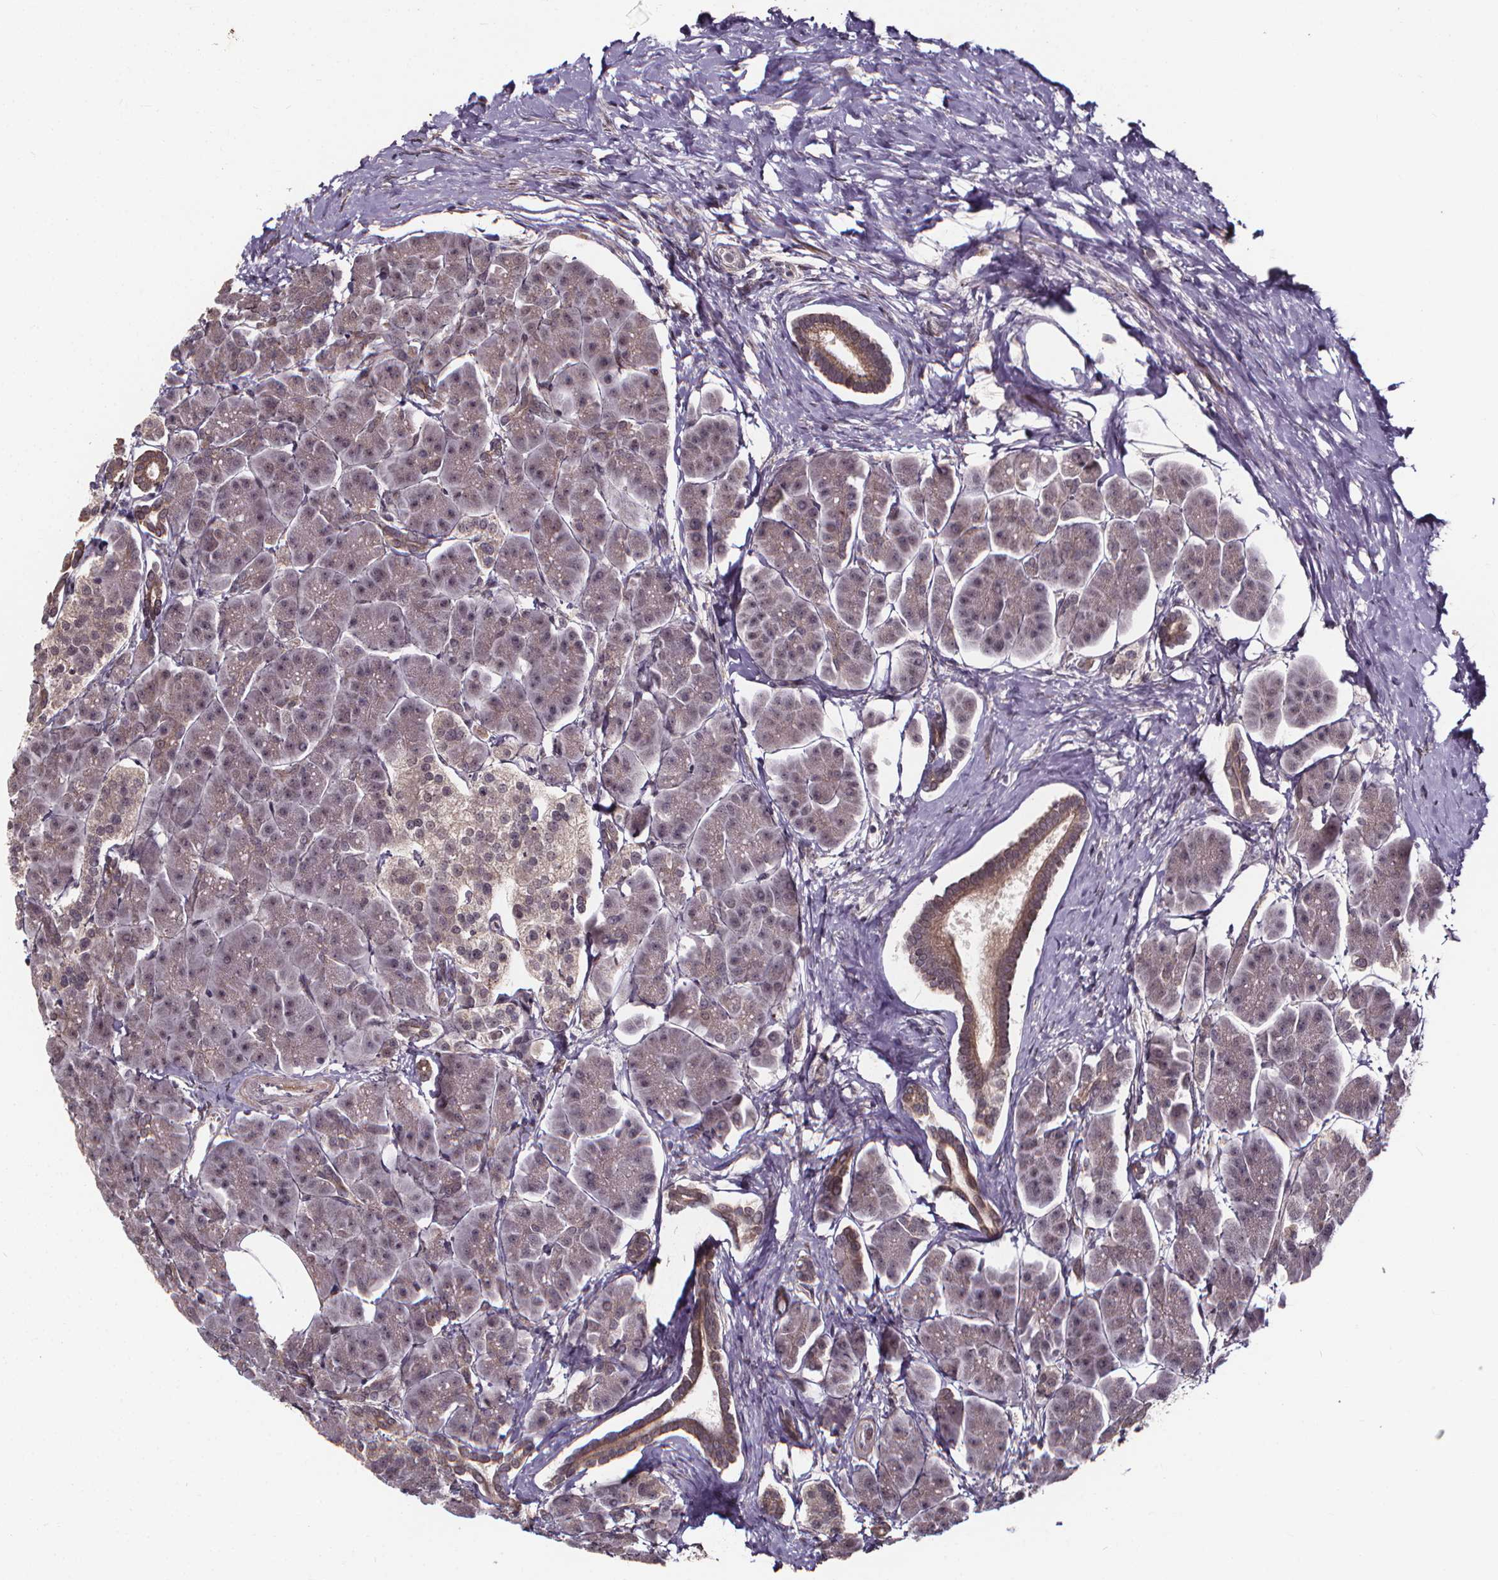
{"staining": {"intensity": "moderate", "quantity": "<25%", "location": "cytoplasmic/membranous,nuclear"}, "tissue": "pancreas", "cell_type": "Exocrine glandular cells", "image_type": "normal", "snomed": [{"axis": "morphology", "description": "Normal tissue, NOS"}, {"axis": "topography", "description": "Adipose tissue"}, {"axis": "topography", "description": "Pancreas"}, {"axis": "topography", "description": "Peripheral nerve tissue"}], "caption": "Normal pancreas displays moderate cytoplasmic/membranous,nuclear expression in about <25% of exocrine glandular cells, visualized by immunohistochemistry. (DAB IHC with brightfield microscopy, high magnification).", "gene": "DDIT3", "patient": {"sex": "female", "age": 58}}